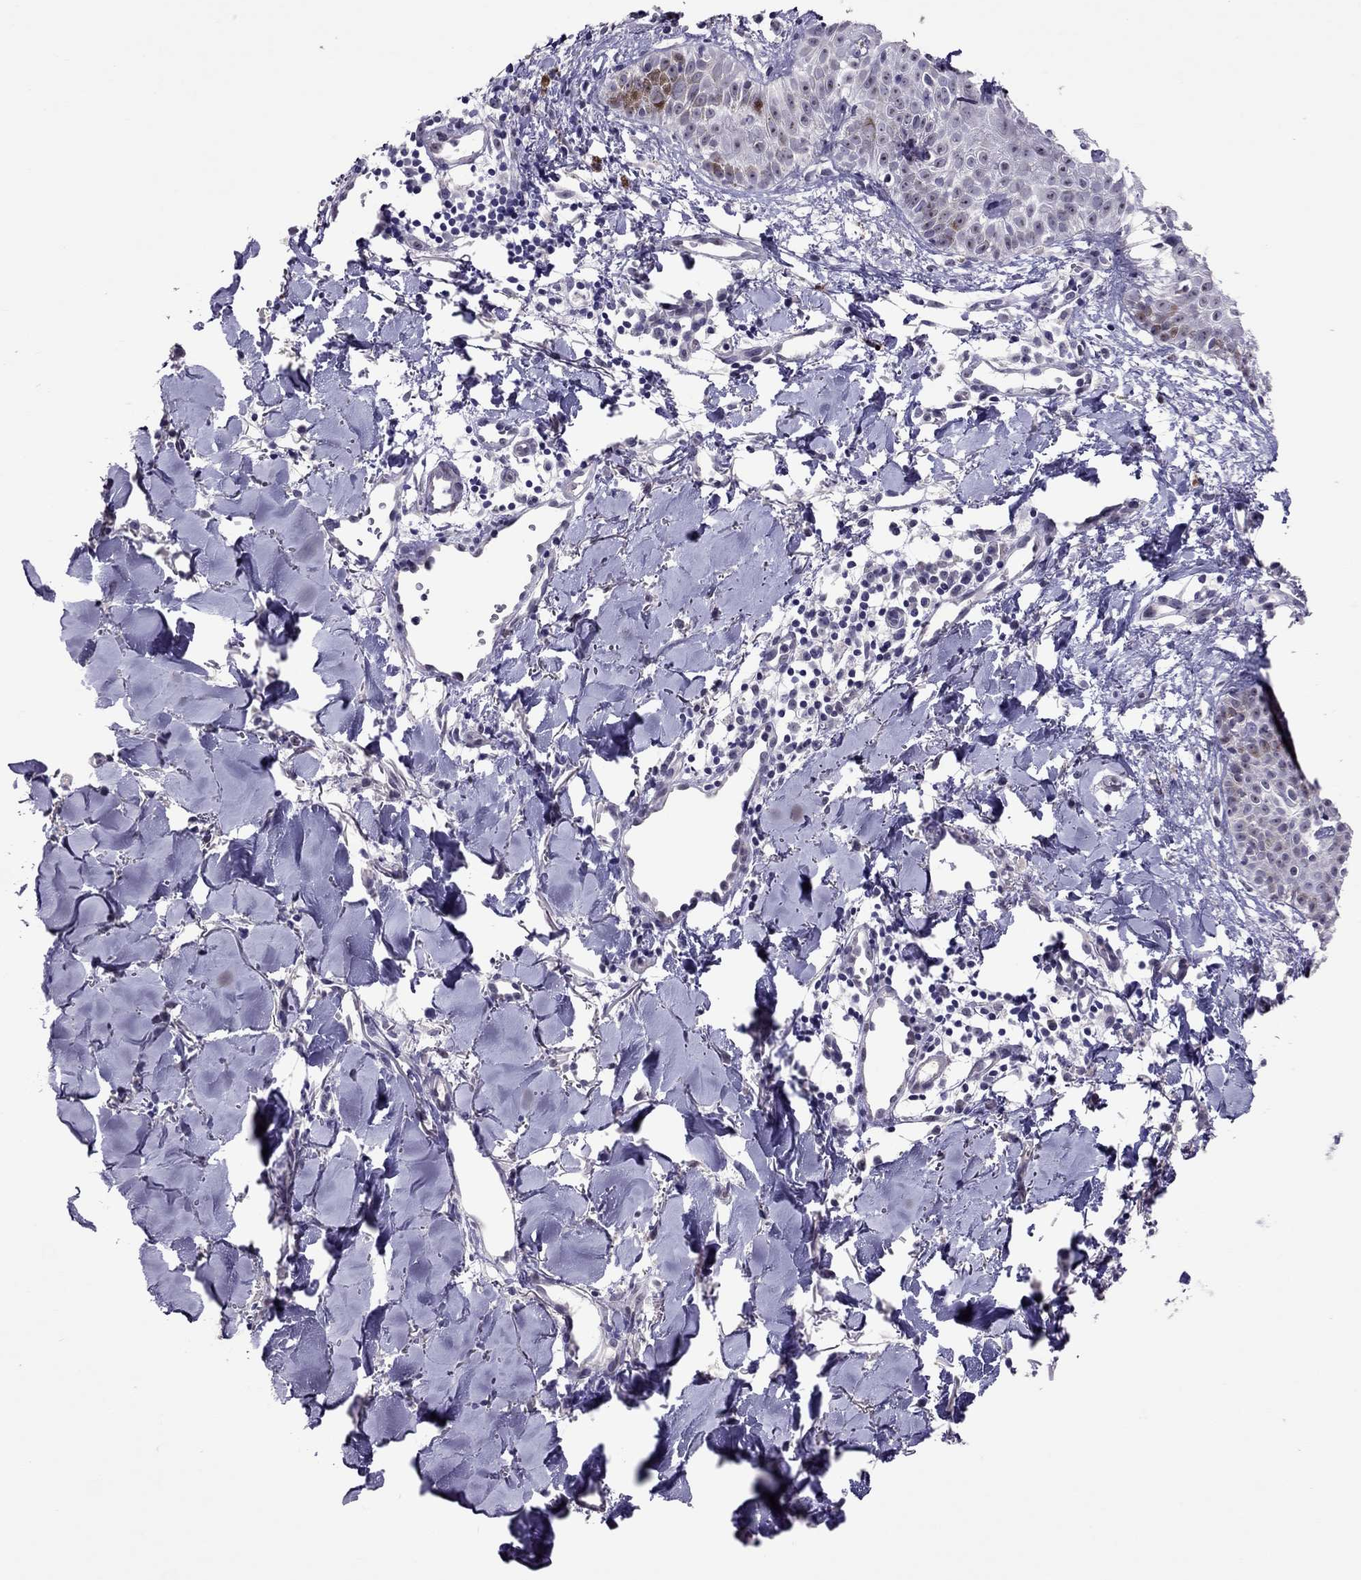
{"staining": {"intensity": "negative", "quantity": "none", "location": "none"}, "tissue": "melanoma", "cell_type": "Tumor cells", "image_type": "cancer", "snomed": [{"axis": "morphology", "description": "Malignant melanoma, NOS"}, {"axis": "topography", "description": "Skin"}], "caption": "IHC image of neoplastic tissue: malignant melanoma stained with DAB (3,3'-diaminobenzidine) shows no significant protein positivity in tumor cells.", "gene": "LRRC46", "patient": {"sex": "male", "age": 51}}